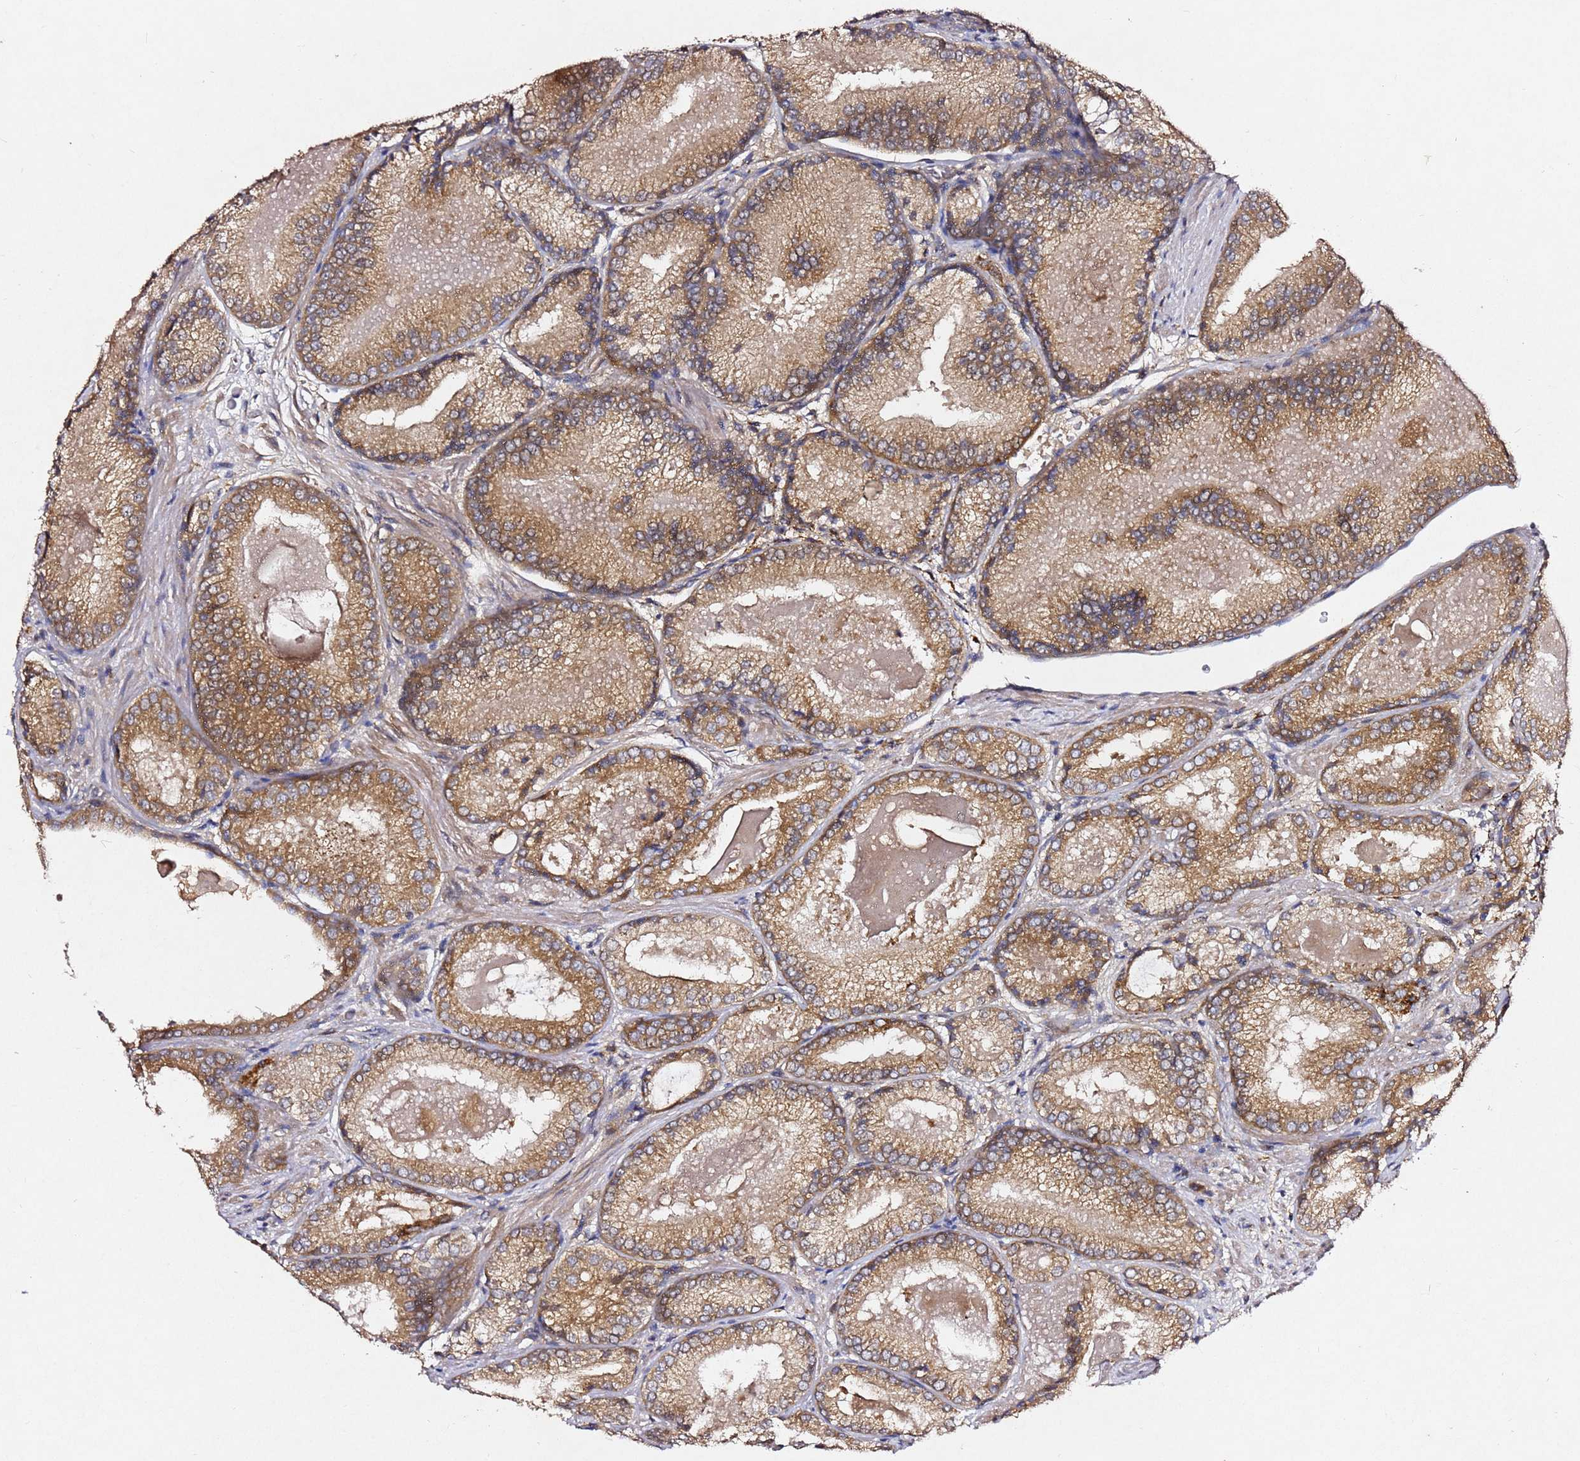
{"staining": {"intensity": "moderate", "quantity": ">75%", "location": "cytoplasmic/membranous"}, "tissue": "prostate cancer", "cell_type": "Tumor cells", "image_type": "cancer", "snomed": [{"axis": "morphology", "description": "Adenocarcinoma, Low grade"}, {"axis": "topography", "description": "Prostate"}], "caption": "A brown stain labels moderate cytoplasmic/membranous expression of a protein in prostate cancer tumor cells.", "gene": "ALG11", "patient": {"sex": "male", "age": 68}}